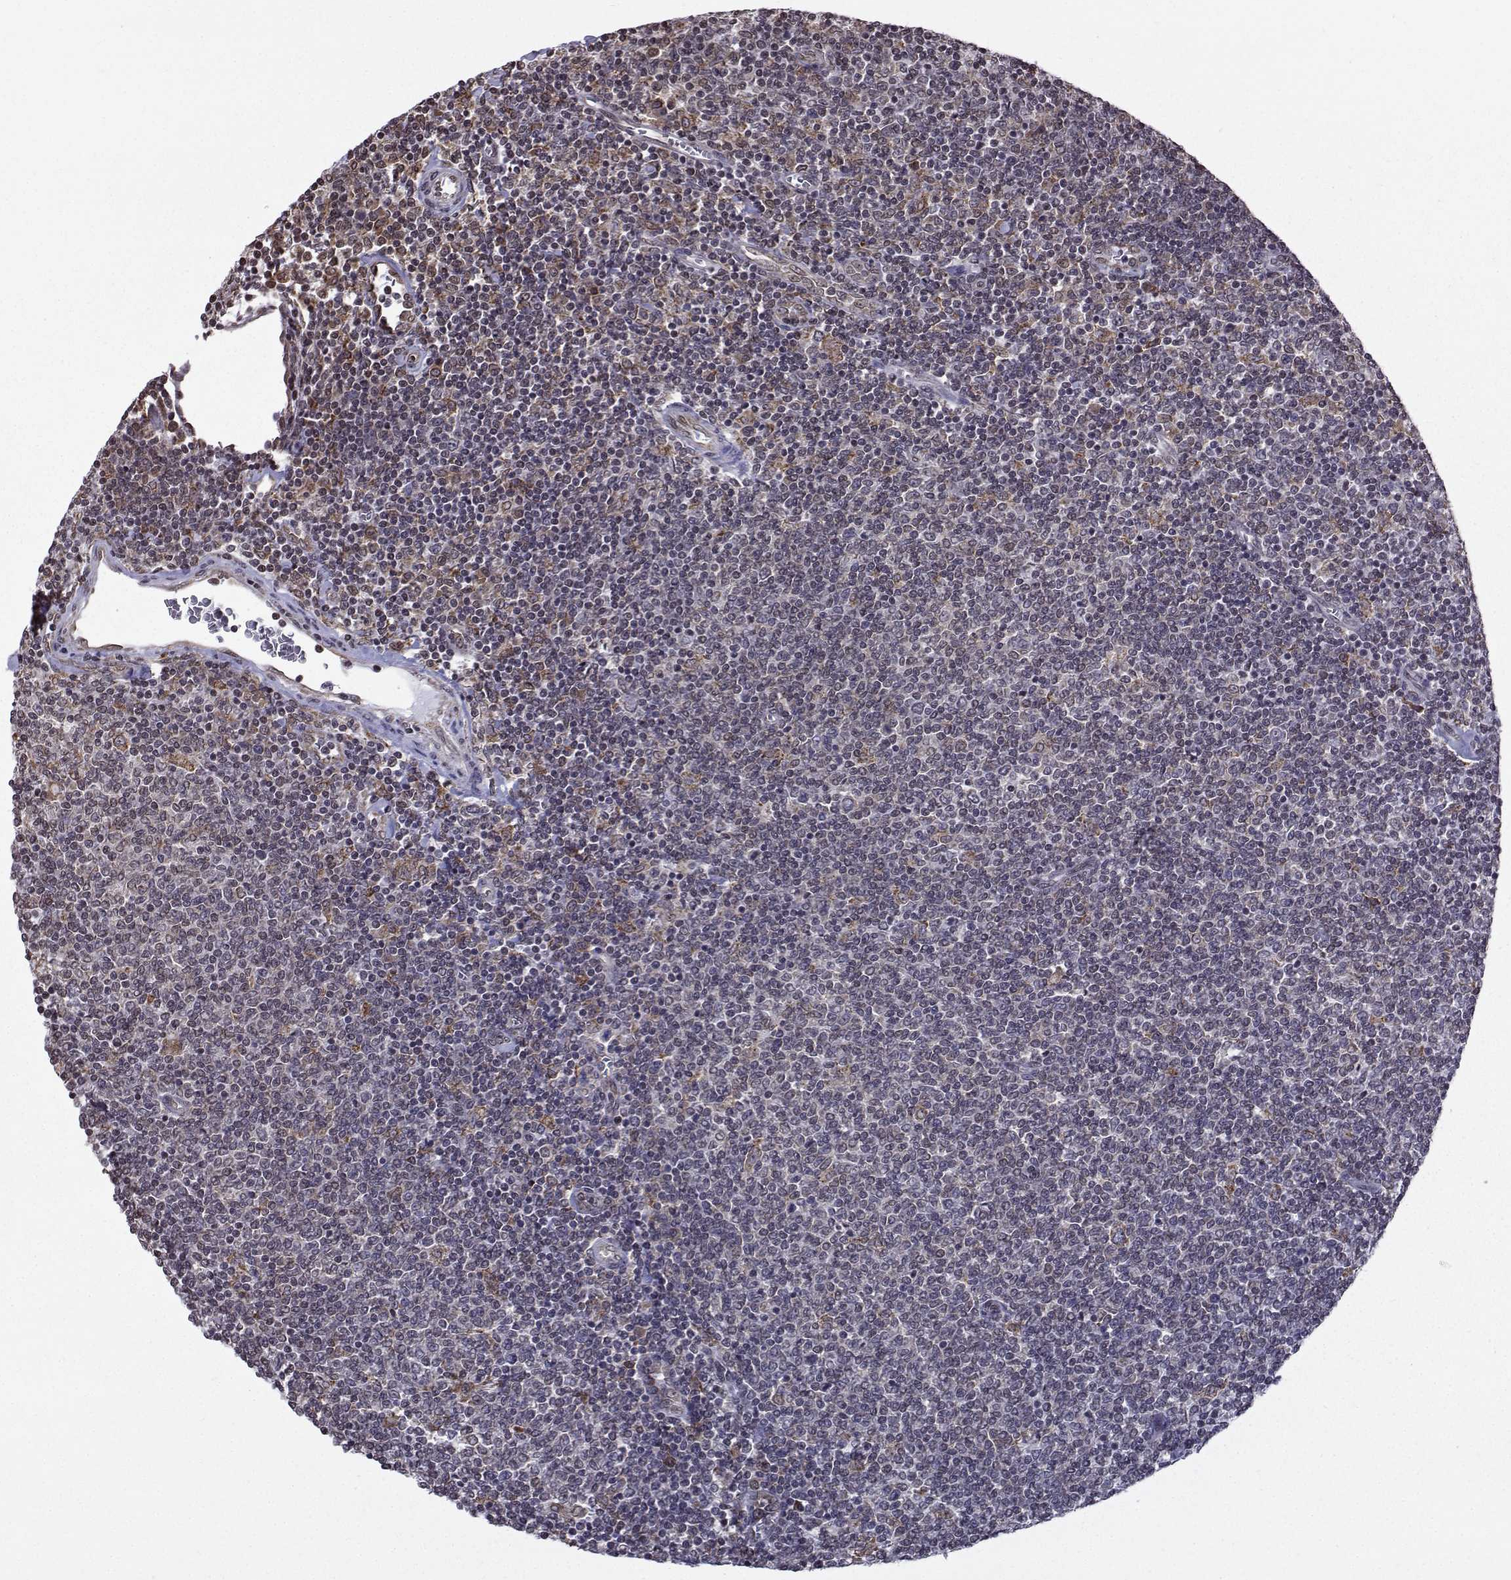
{"staining": {"intensity": "negative", "quantity": "none", "location": "none"}, "tissue": "lymphoma", "cell_type": "Tumor cells", "image_type": "cancer", "snomed": [{"axis": "morphology", "description": "Malignant lymphoma, non-Hodgkin's type, Low grade"}, {"axis": "topography", "description": "Lymph node"}], "caption": "The image reveals no significant staining in tumor cells of lymphoma. The staining was performed using DAB (3,3'-diaminobenzidine) to visualize the protein expression in brown, while the nuclei were stained in blue with hematoxylin (Magnification: 20x).", "gene": "EZH1", "patient": {"sex": "male", "age": 52}}